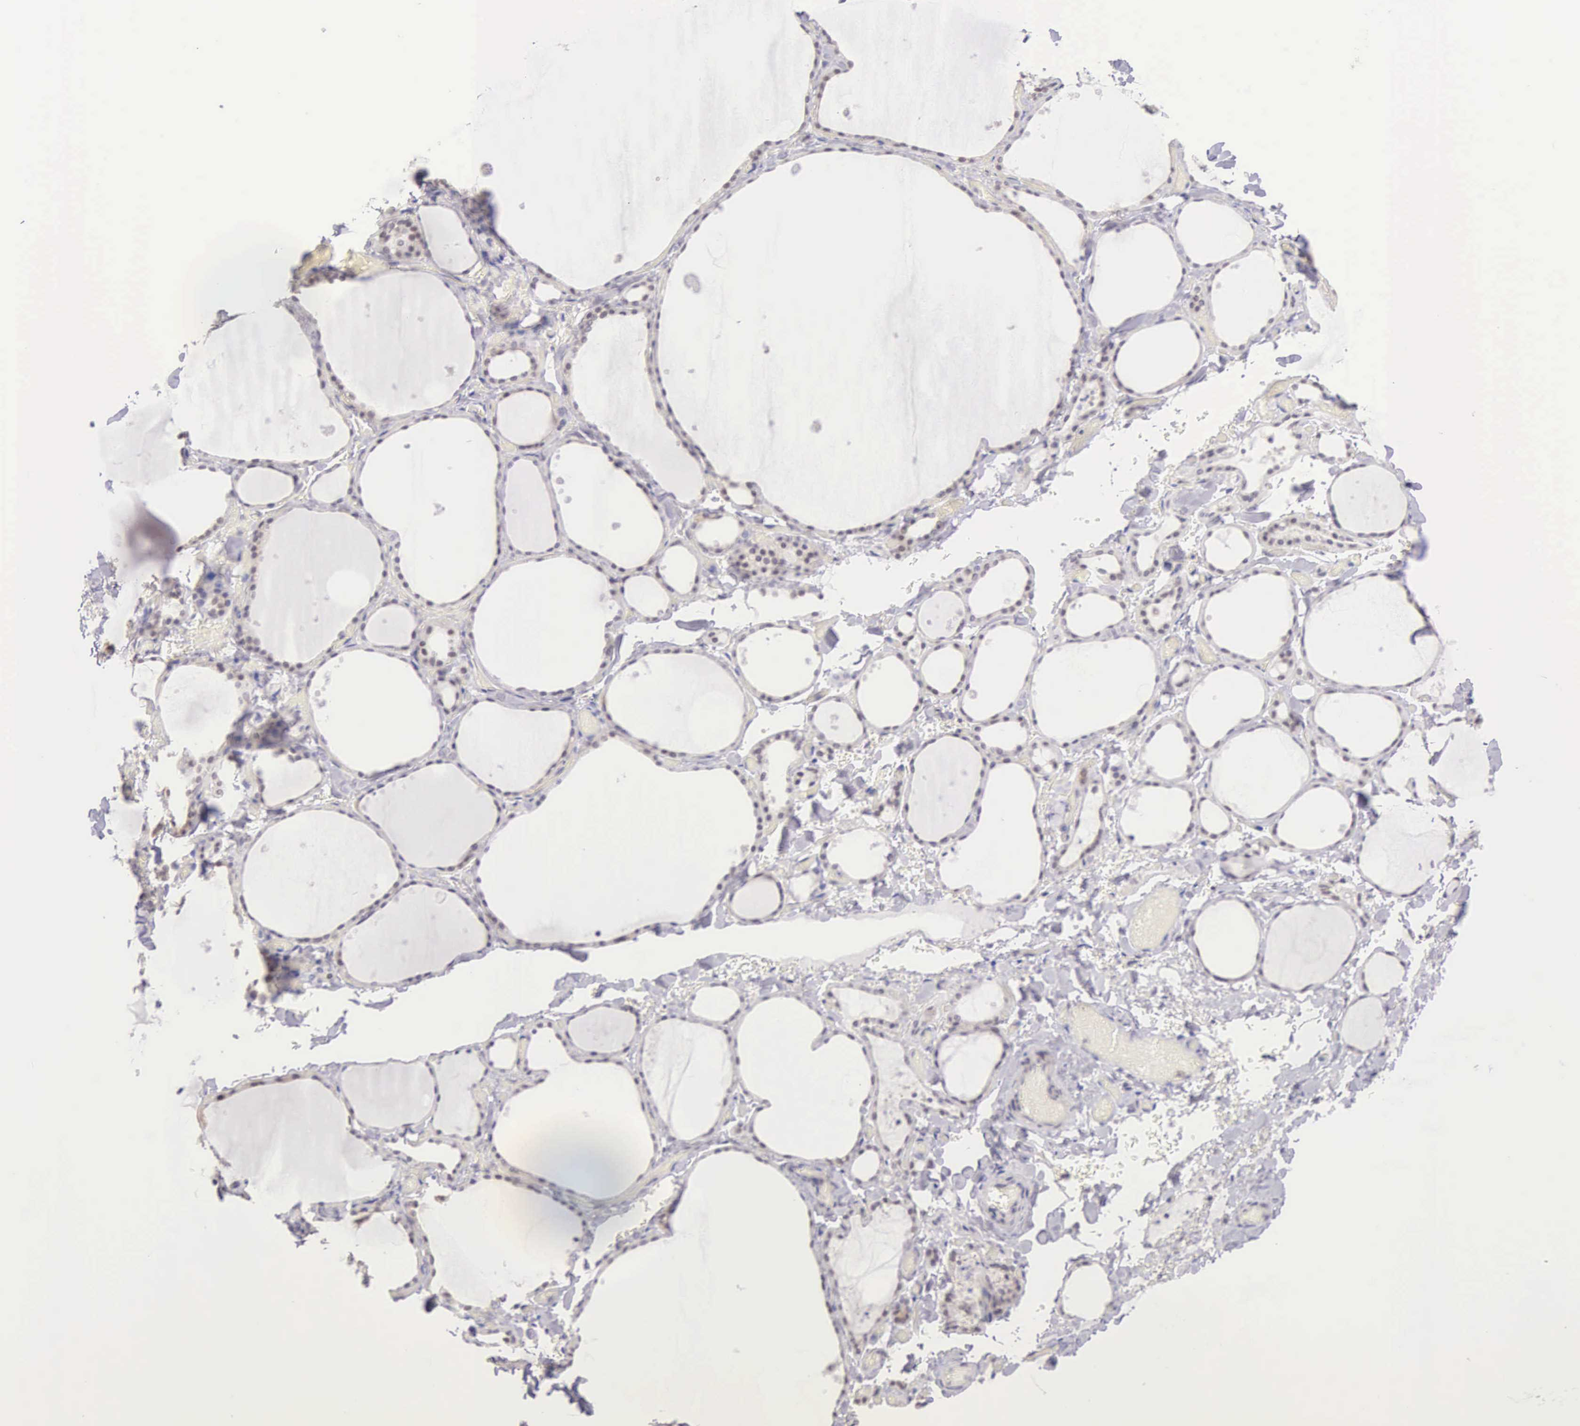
{"staining": {"intensity": "weak", "quantity": "25%-75%", "location": "nuclear"}, "tissue": "thyroid gland", "cell_type": "Glandular cells", "image_type": "normal", "snomed": [{"axis": "morphology", "description": "Normal tissue, NOS"}, {"axis": "topography", "description": "Thyroid gland"}], "caption": "IHC staining of benign thyroid gland, which reveals low levels of weak nuclear expression in about 25%-75% of glandular cells indicating weak nuclear protein staining. The staining was performed using DAB (3,3'-diaminobenzidine) (brown) for protein detection and nuclei were counterstained in hematoxylin (blue).", "gene": "CCDC117", "patient": {"sex": "male", "age": 34}}